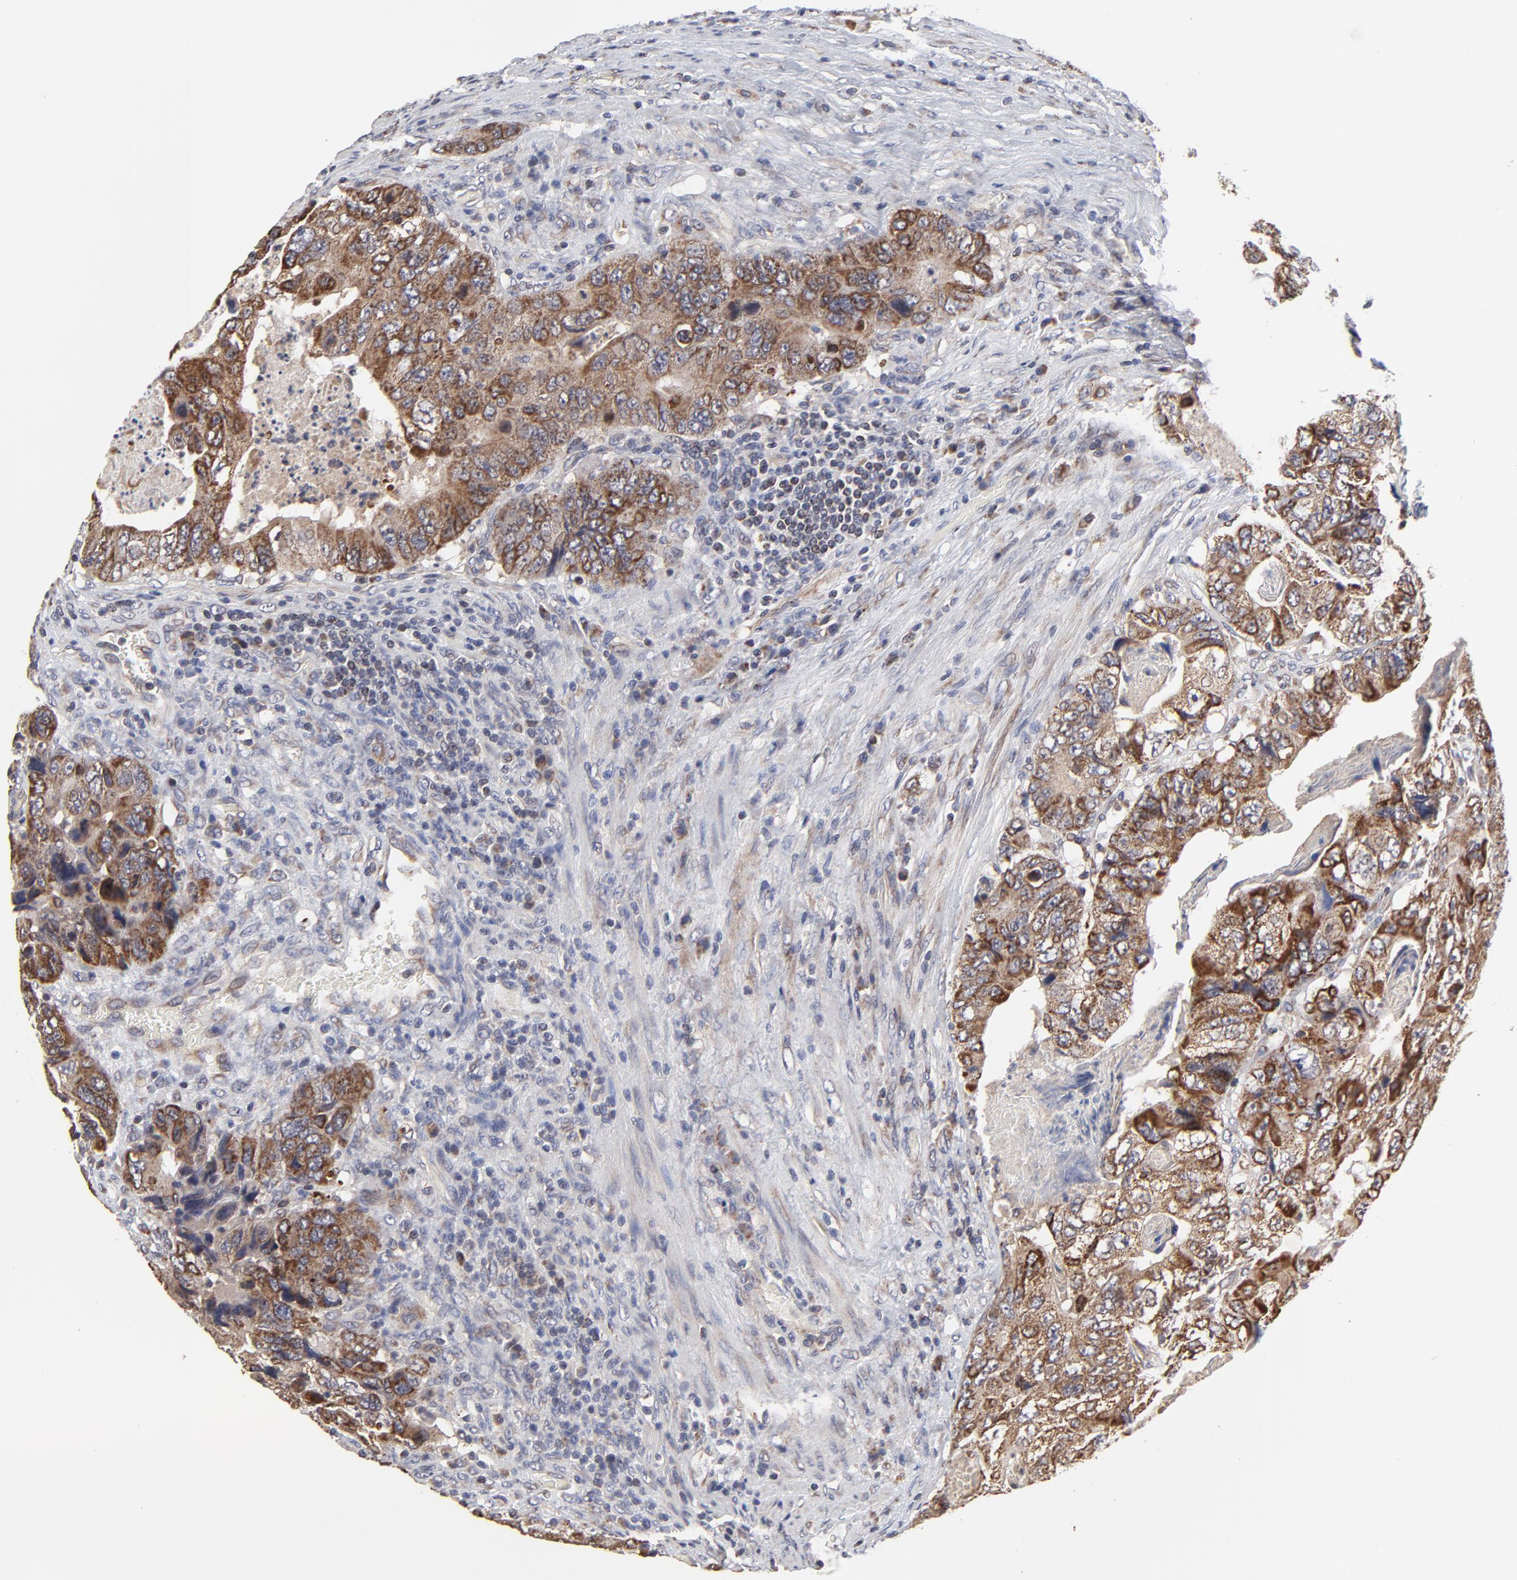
{"staining": {"intensity": "moderate", "quantity": ">75%", "location": "cytoplasmic/membranous"}, "tissue": "colorectal cancer", "cell_type": "Tumor cells", "image_type": "cancer", "snomed": [{"axis": "morphology", "description": "Adenocarcinoma, NOS"}, {"axis": "topography", "description": "Rectum"}], "caption": "This micrograph demonstrates colorectal adenocarcinoma stained with immunohistochemistry to label a protein in brown. The cytoplasmic/membranous of tumor cells show moderate positivity for the protein. Nuclei are counter-stained blue.", "gene": "ZNF550", "patient": {"sex": "female", "age": 82}}